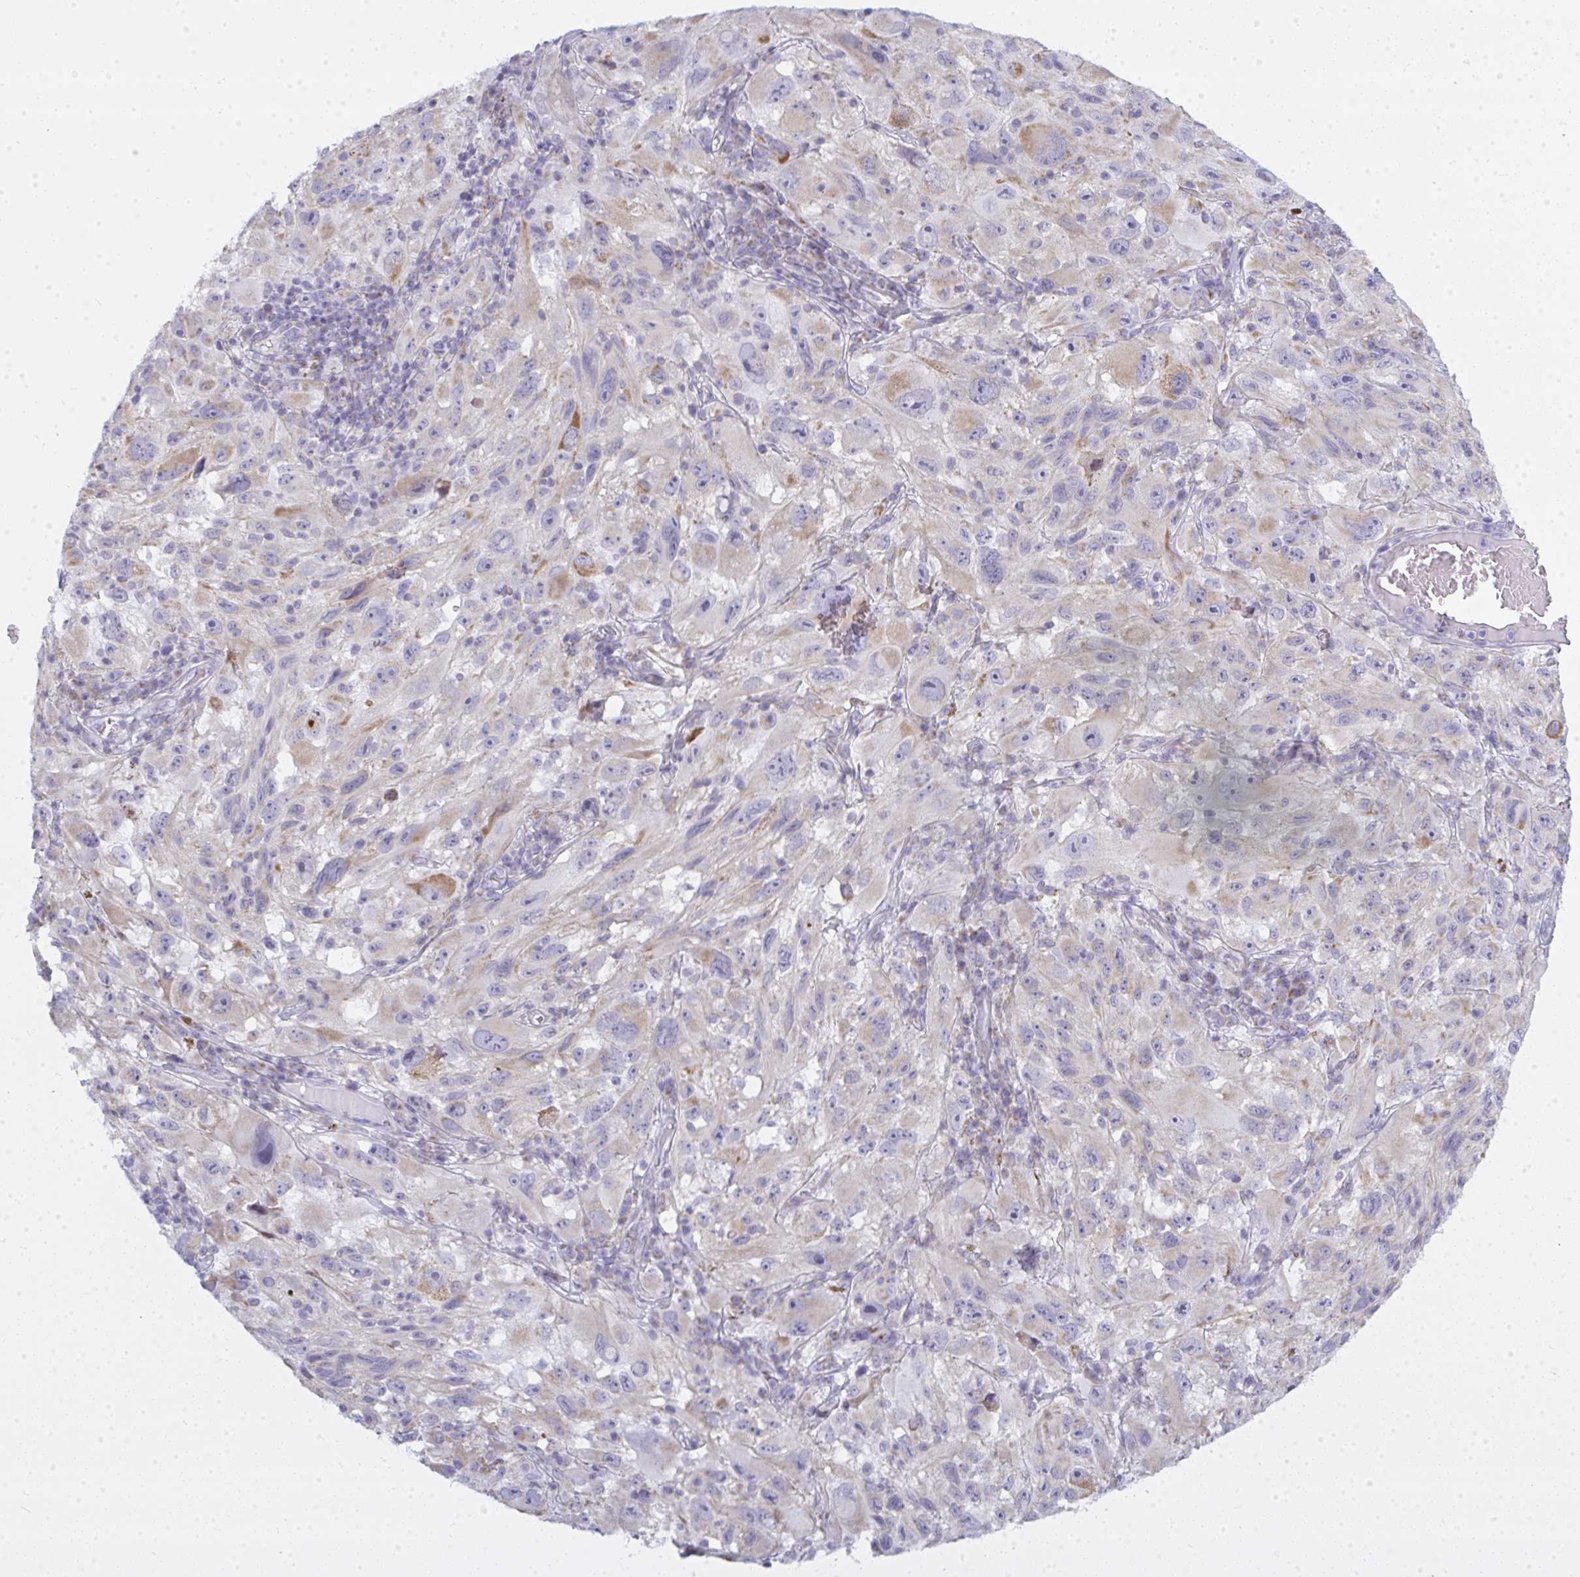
{"staining": {"intensity": "weak", "quantity": "<25%", "location": "cytoplasmic/membranous"}, "tissue": "melanoma", "cell_type": "Tumor cells", "image_type": "cancer", "snomed": [{"axis": "morphology", "description": "Malignant melanoma, NOS"}, {"axis": "topography", "description": "Skin"}], "caption": "Image shows no protein positivity in tumor cells of malignant melanoma tissue.", "gene": "ATG9A", "patient": {"sex": "female", "age": 71}}